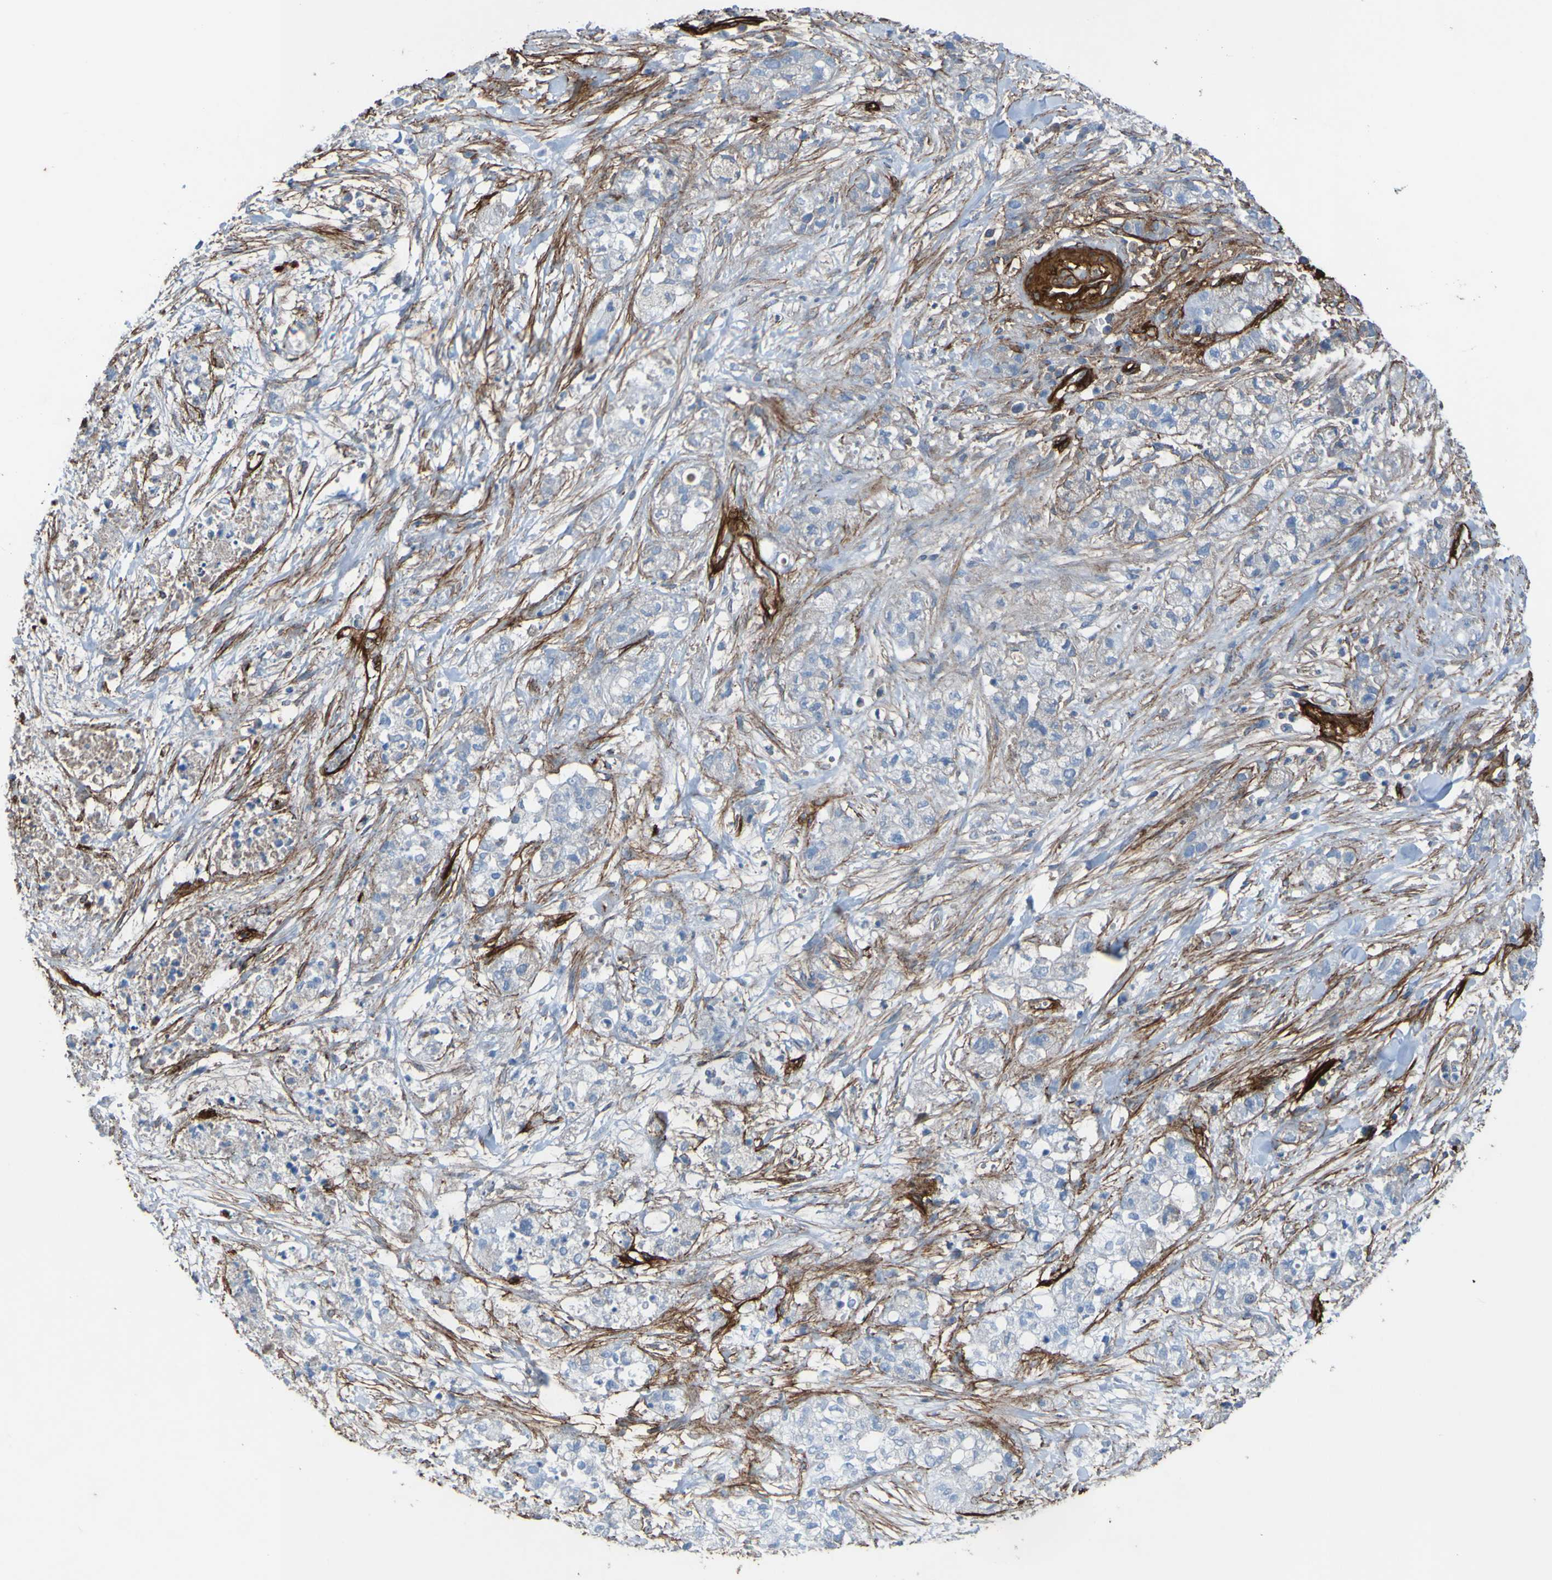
{"staining": {"intensity": "negative", "quantity": "none", "location": "none"}, "tissue": "pancreatic cancer", "cell_type": "Tumor cells", "image_type": "cancer", "snomed": [{"axis": "morphology", "description": "Adenocarcinoma, NOS"}, {"axis": "topography", "description": "Pancreas"}], "caption": "Immunohistochemistry of human pancreatic adenocarcinoma demonstrates no expression in tumor cells. (DAB (3,3'-diaminobenzidine) immunohistochemistry with hematoxylin counter stain).", "gene": "COL4A2", "patient": {"sex": "female", "age": 78}}